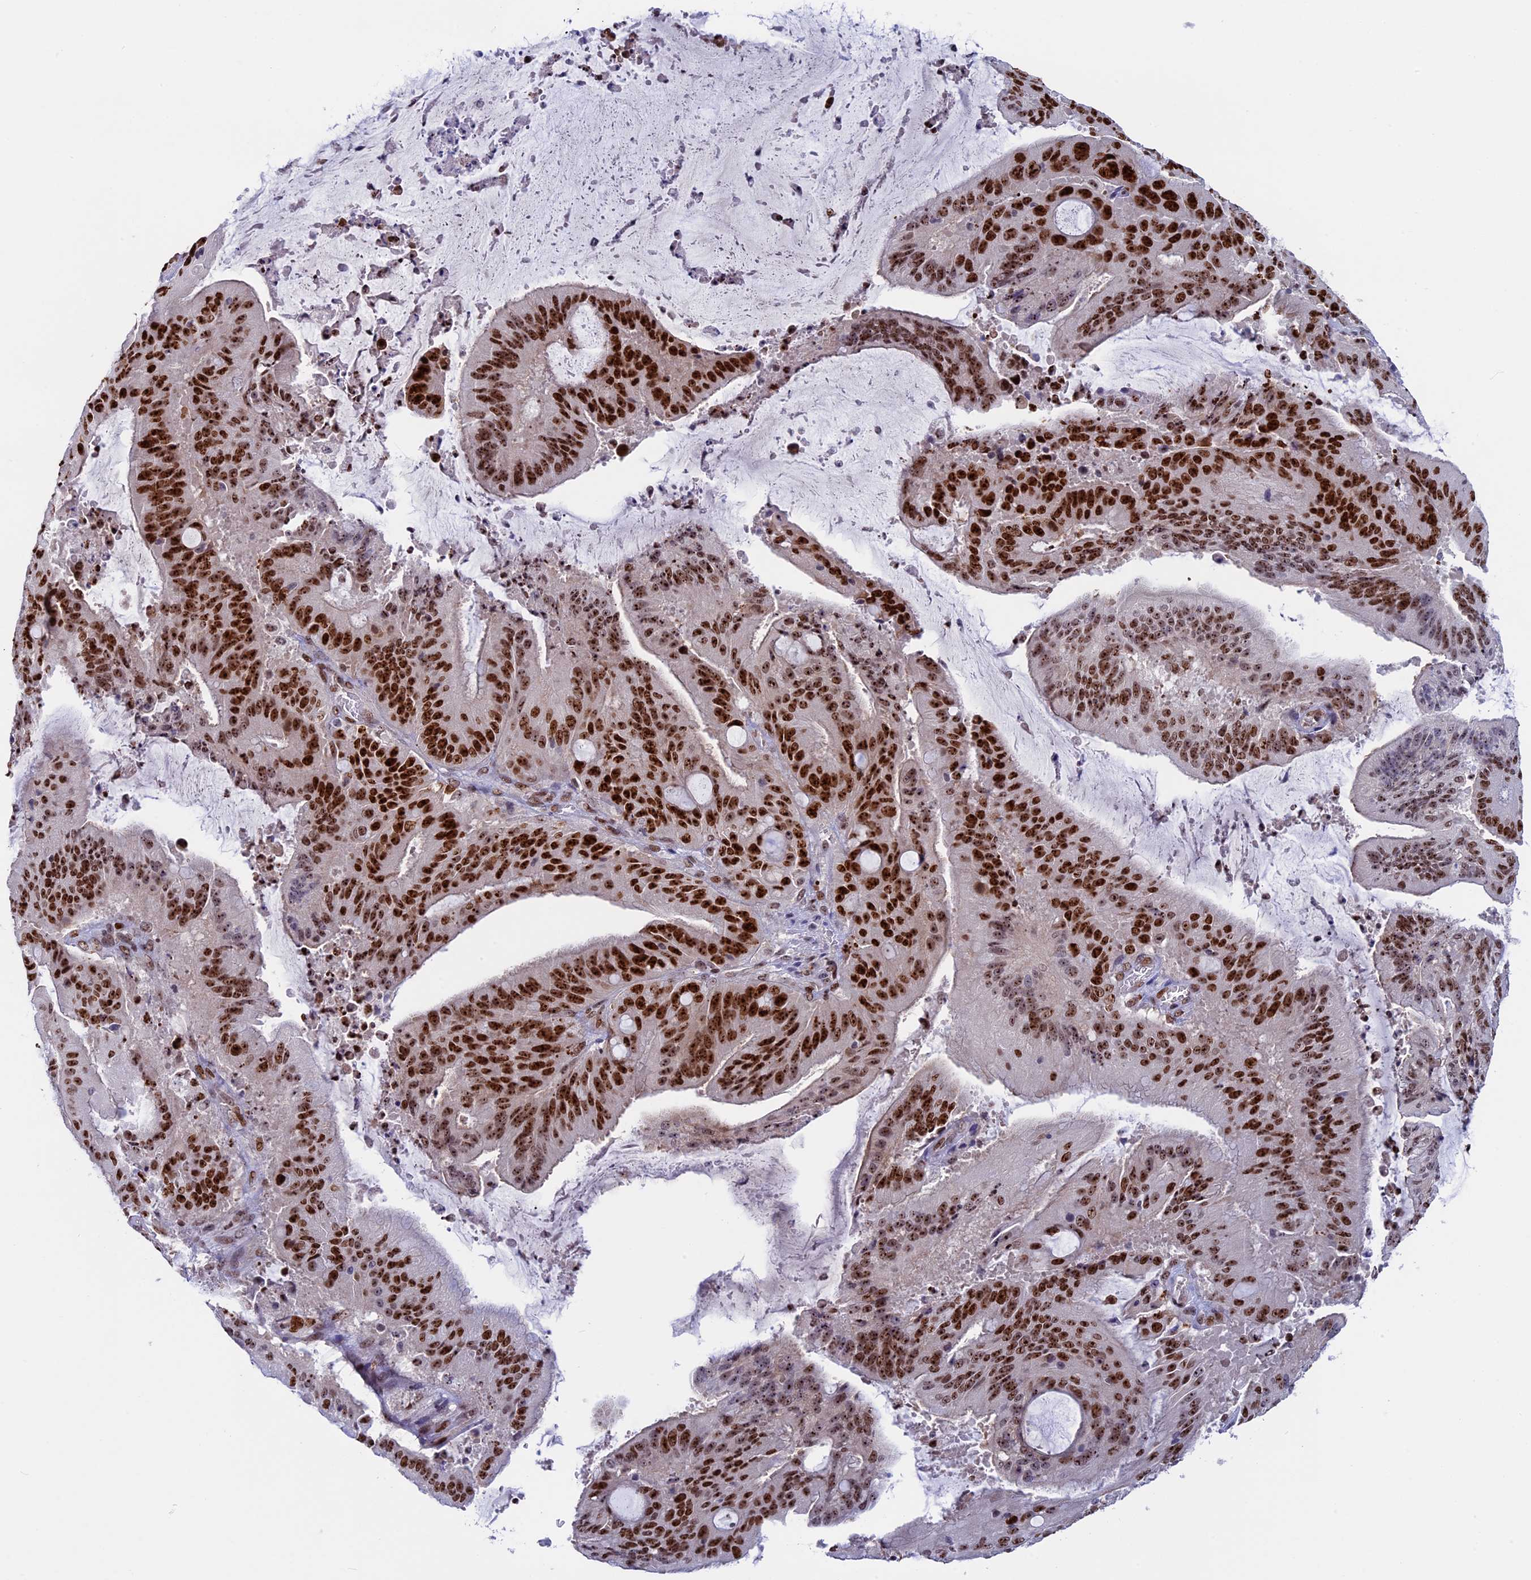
{"staining": {"intensity": "strong", "quantity": ">75%", "location": "nuclear"}, "tissue": "liver cancer", "cell_type": "Tumor cells", "image_type": "cancer", "snomed": [{"axis": "morphology", "description": "Normal tissue, NOS"}, {"axis": "morphology", "description": "Cholangiocarcinoma"}, {"axis": "topography", "description": "Liver"}, {"axis": "topography", "description": "Peripheral nerve tissue"}], "caption": "Strong nuclear protein staining is present in approximately >75% of tumor cells in liver cancer.", "gene": "CCDC86", "patient": {"sex": "female", "age": 73}}